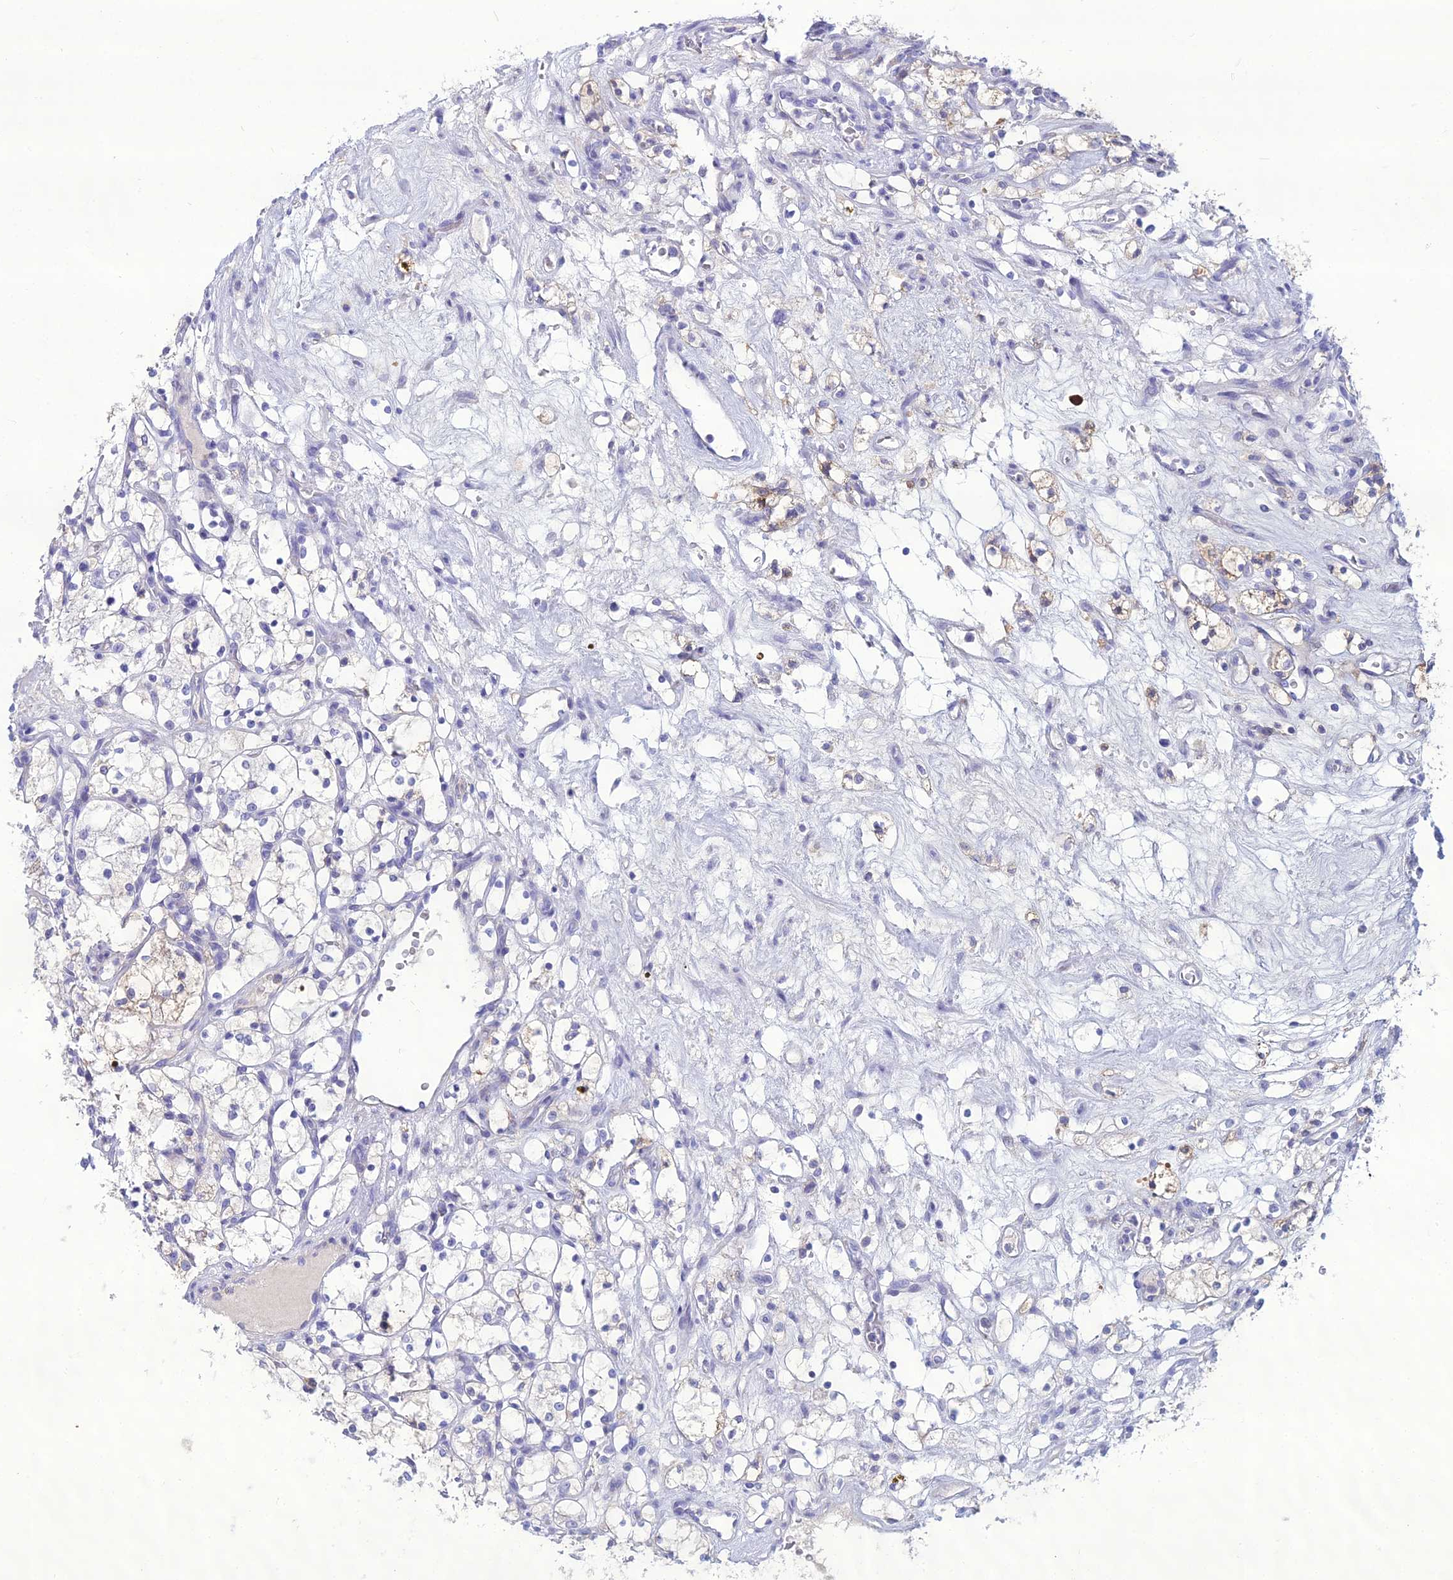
{"staining": {"intensity": "negative", "quantity": "none", "location": "none"}, "tissue": "renal cancer", "cell_type": "Tumor cells", "image_type": "cancer", "snomed": [{"axis": "morphology", "description": "Adenocarcinoma, NOS"}, {"axis": "topography", "description": "Kidney"}], "caption": "The image reveals no significant staining in tumor cells of adenocarcinoma (renal). Nuclei are stained in blue.", "gene": "CRB2", "patient": {"sex": "female", "age": 69}}